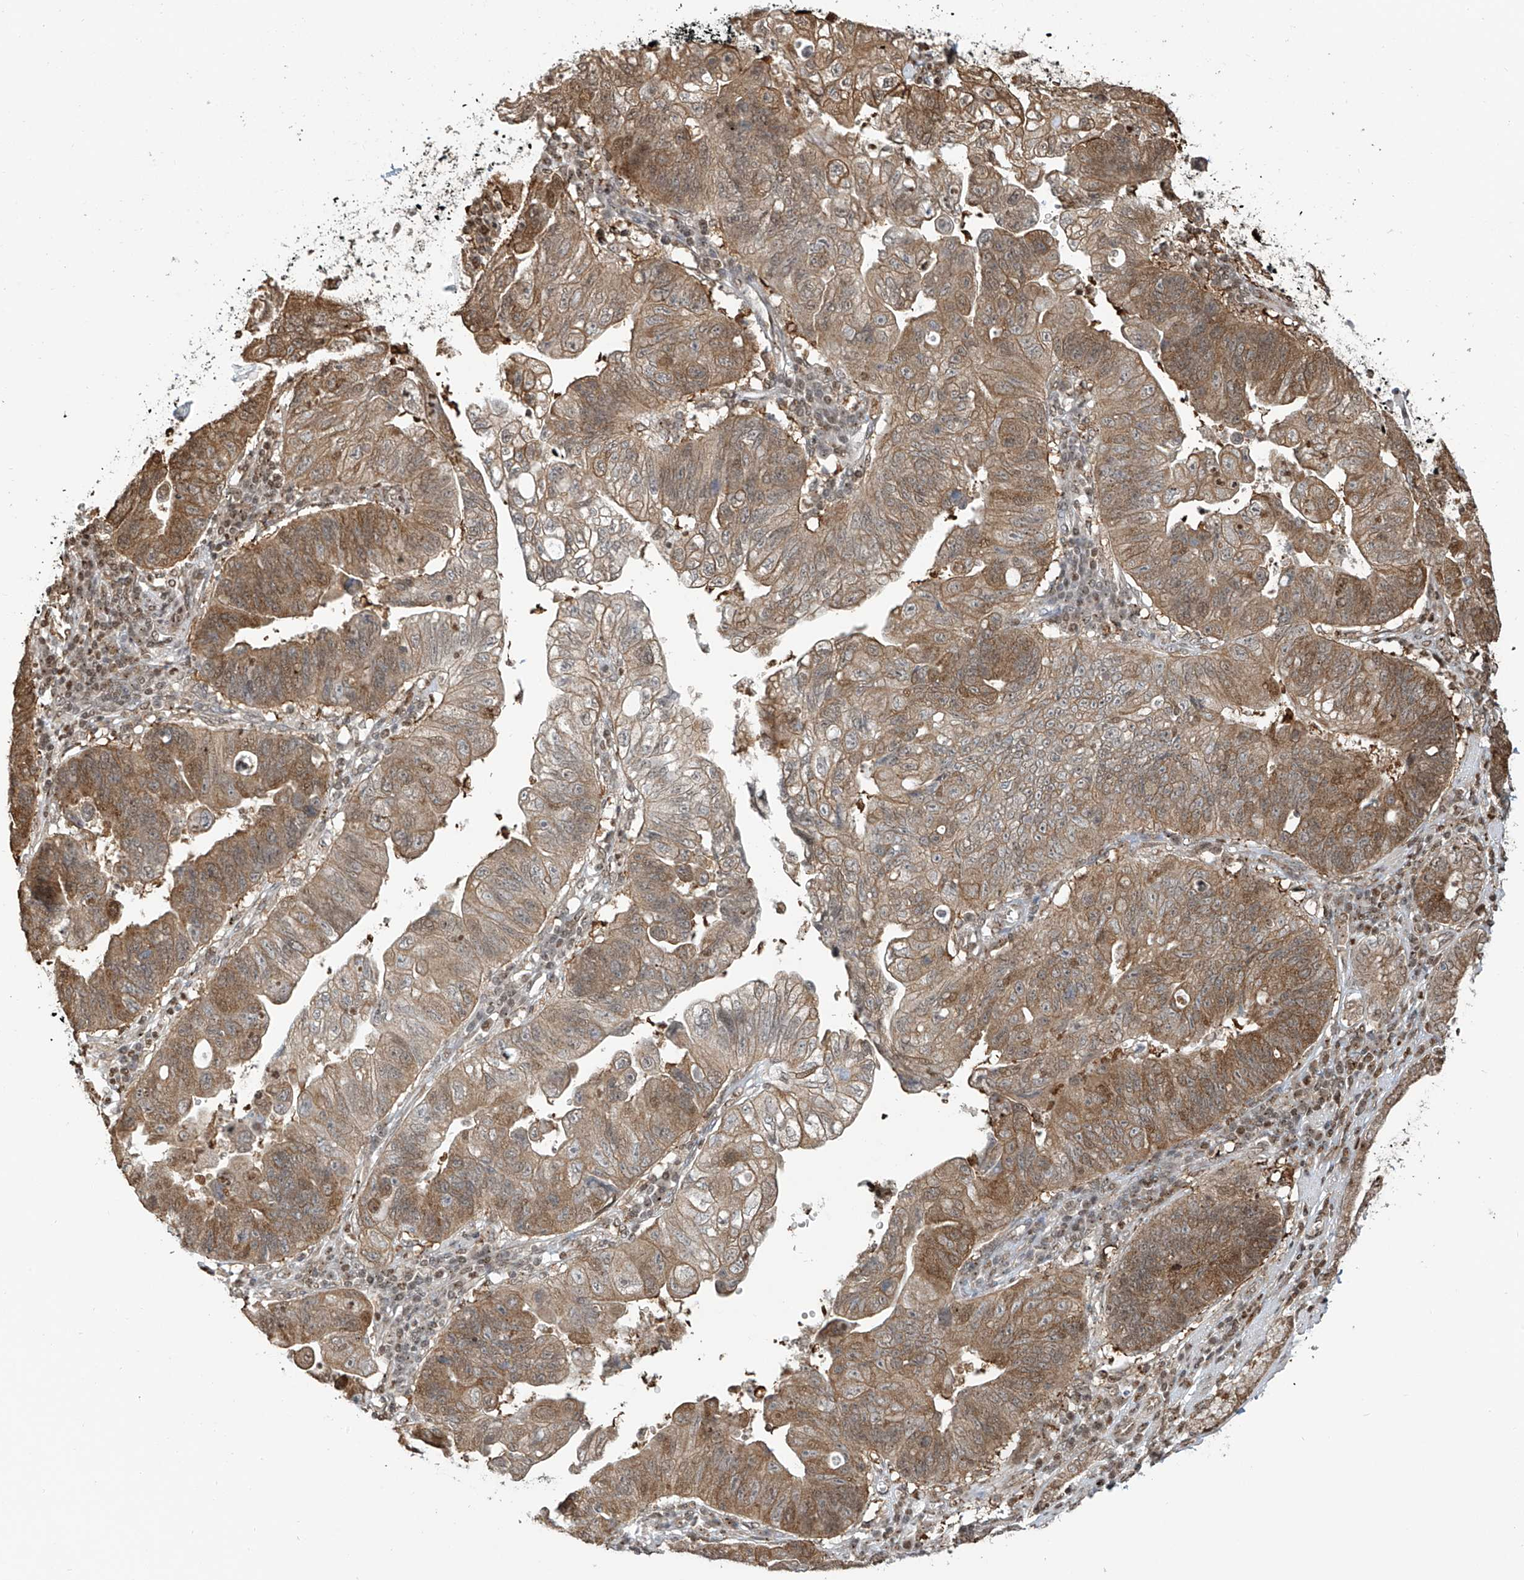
{"staining": {"intensity": "moderate", "quantity": ">75%", "location": "cytoplasmic/membranous"}, "tissue": "stomach cancer", "cell_type": "Tumor cells", "image_type": "cancer", "snomed": [{"axis": "morphology", "description": "Adenocarcinoma, NOS"}, {"axis": "topography", "description": "Stomach"}], "caption": "An IHC micrograph of neoplastic tissue is shown. Protein staining in brown highlights moderate cytoplasmic/membranous positivity in stomach adenocarcinoma within tumor cells.", "gene": "VMP1", "patient": {"sex": "male", "age": 59}}